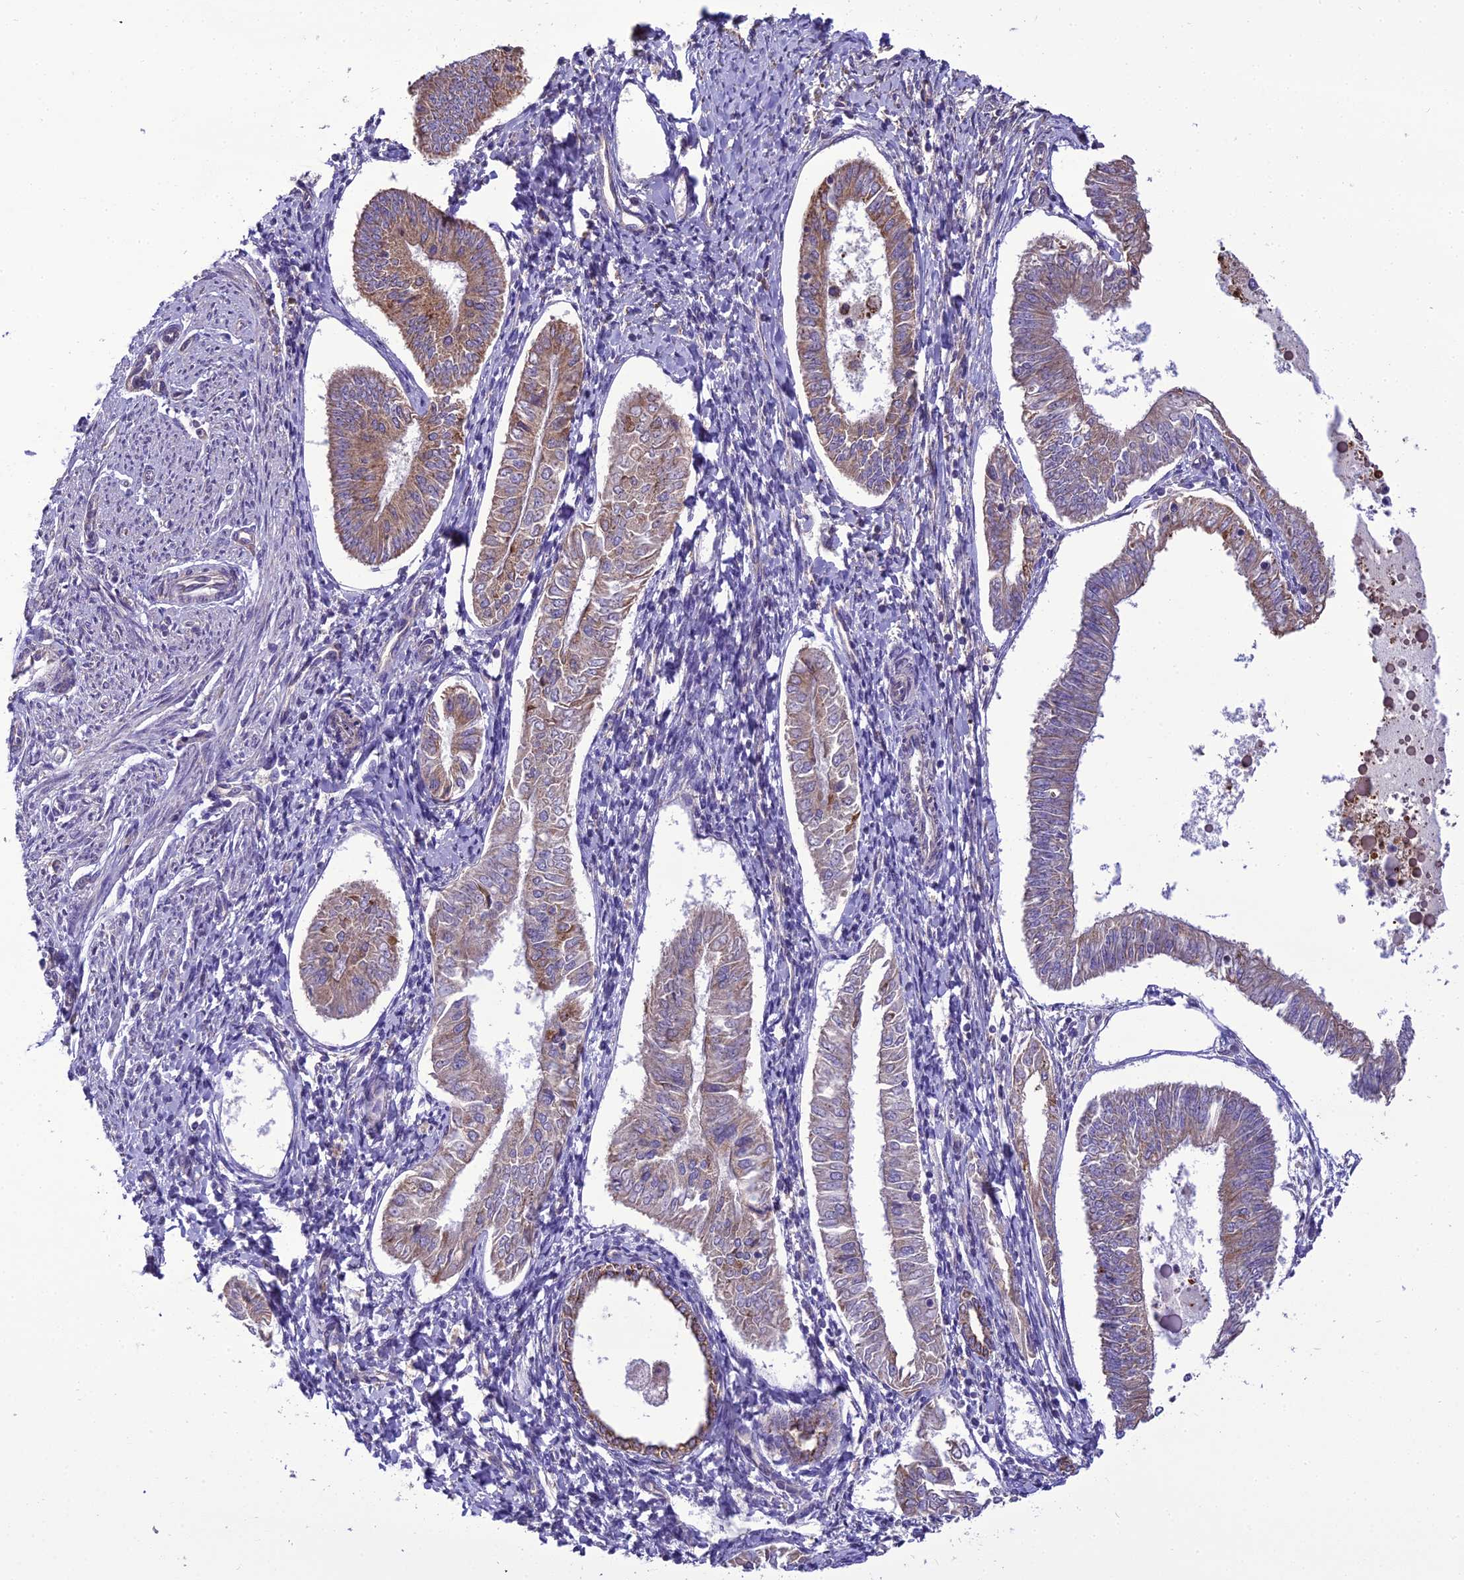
{"staining": {"intensity": "moderate", "quantity": ">75%", "location": "cytoplasmic/membranous"}, "tissue": "endometrial cancer", "cell_type": "Tumor cells", "image_type": "cancer", "snomed": [{"axis": "morphology", "description": "Adenocarcinoma, NOS"}, {"axis": "topography", "description": "Endometrium"}], "caption": "Endometrial cancer (adenocarcinoma) stained for a protein reveals moderate cytoplasmic/membranous positivity in tumor cells. Nuclei are stained in blue.", "gene": "TBC1D24", "patient": {"sex": "female", "age": 58}}